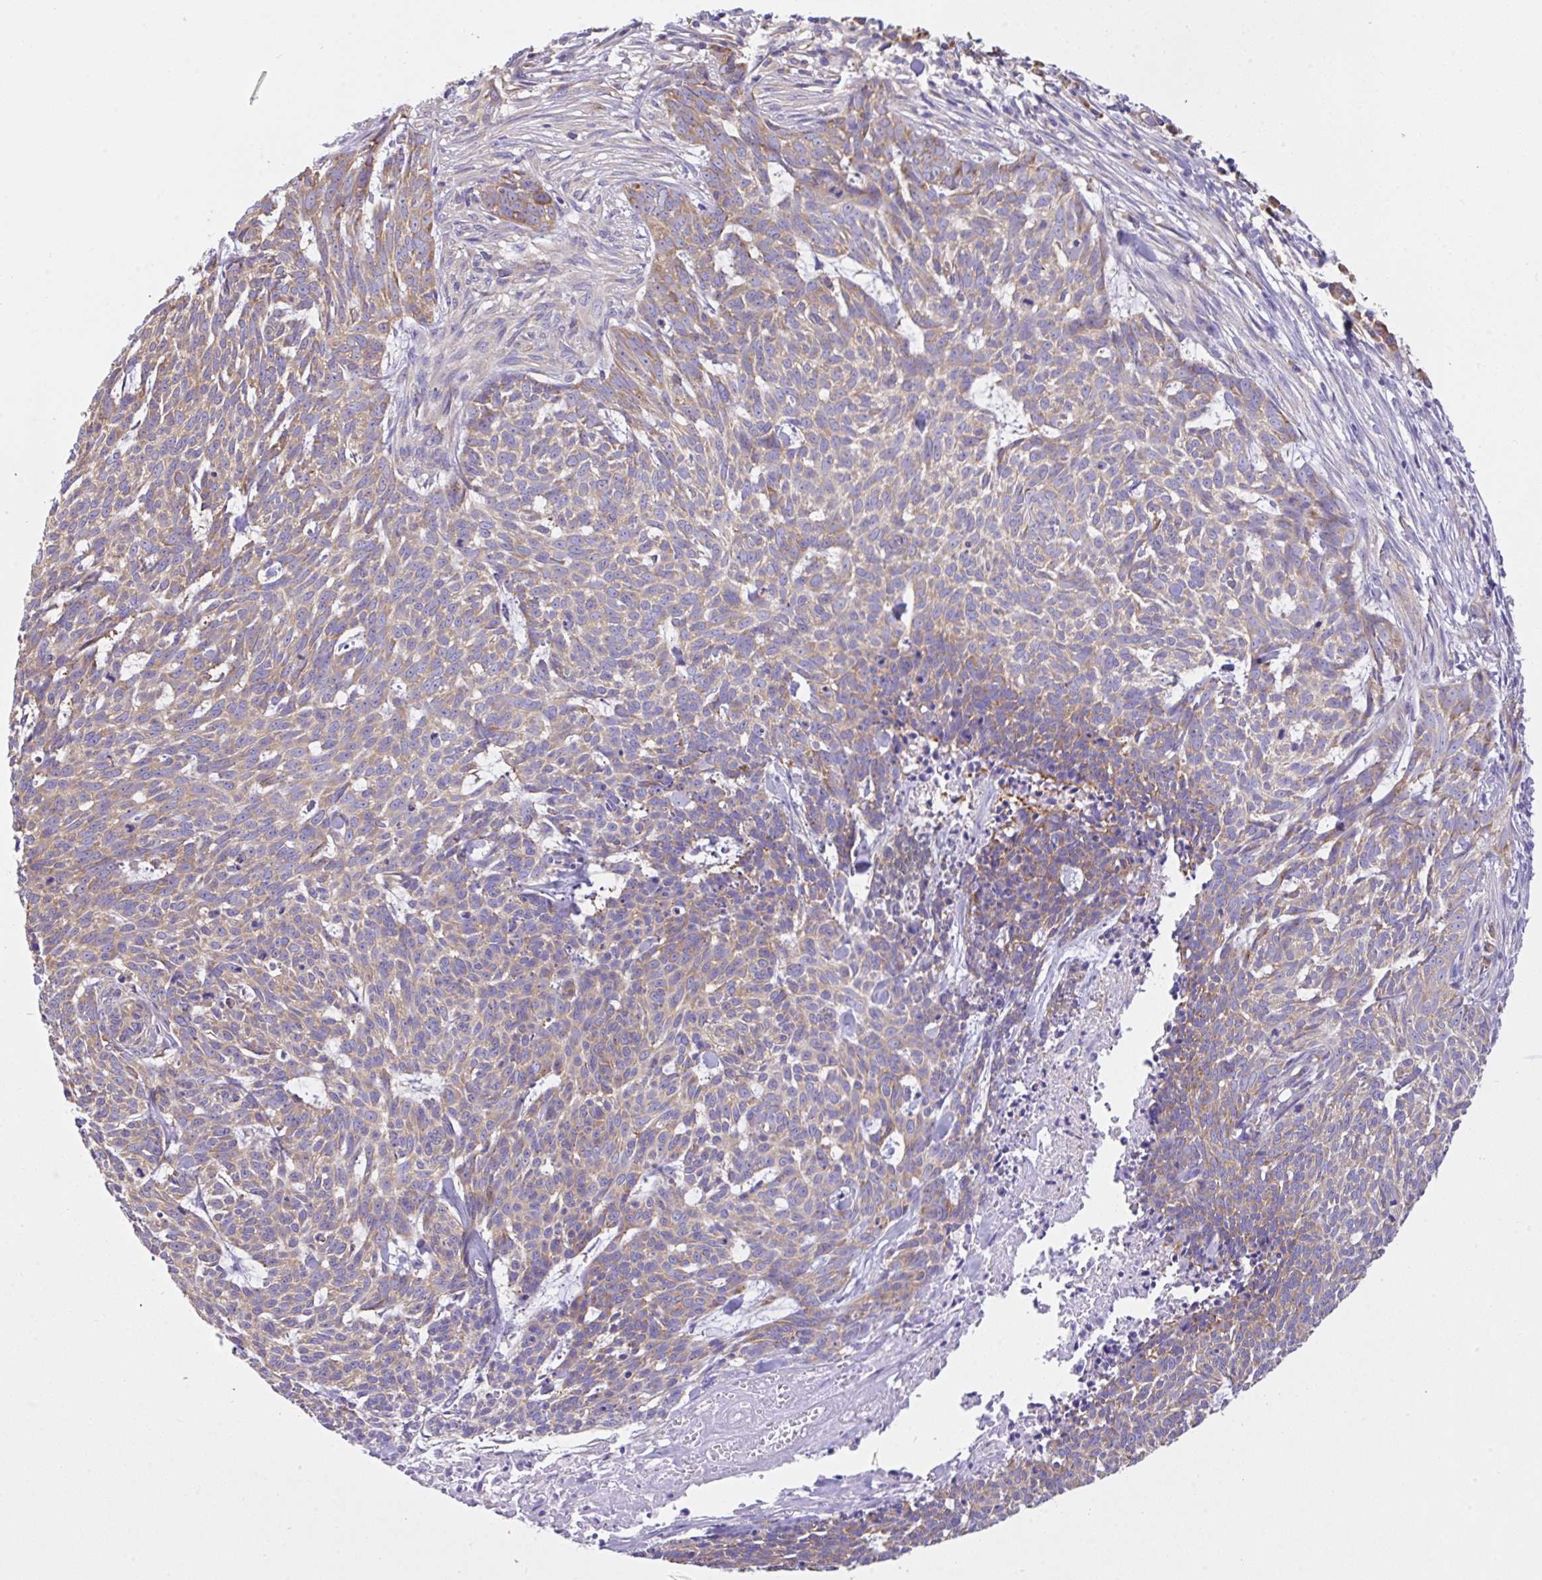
{"staining": {"intensity": "weak", "quantity": "25%-75%", "location": "cytoplasmic/membranous"}, "tissue": "skin cancer", "cell_type": "Tumor cells", "image_type": "cancer", "snomed": [{"axis": "morphology", "description": "Basal cell carcinoma"}, {"axis": "topography", "description": "Skin"}], "caption": "The immunohistochemical stain labels weak cytoplasmic/membranous positivity in tumor cells of skin cancer tissue.", "gene": "GFPT2", "patient": {"sex": "female", "age": 93}}